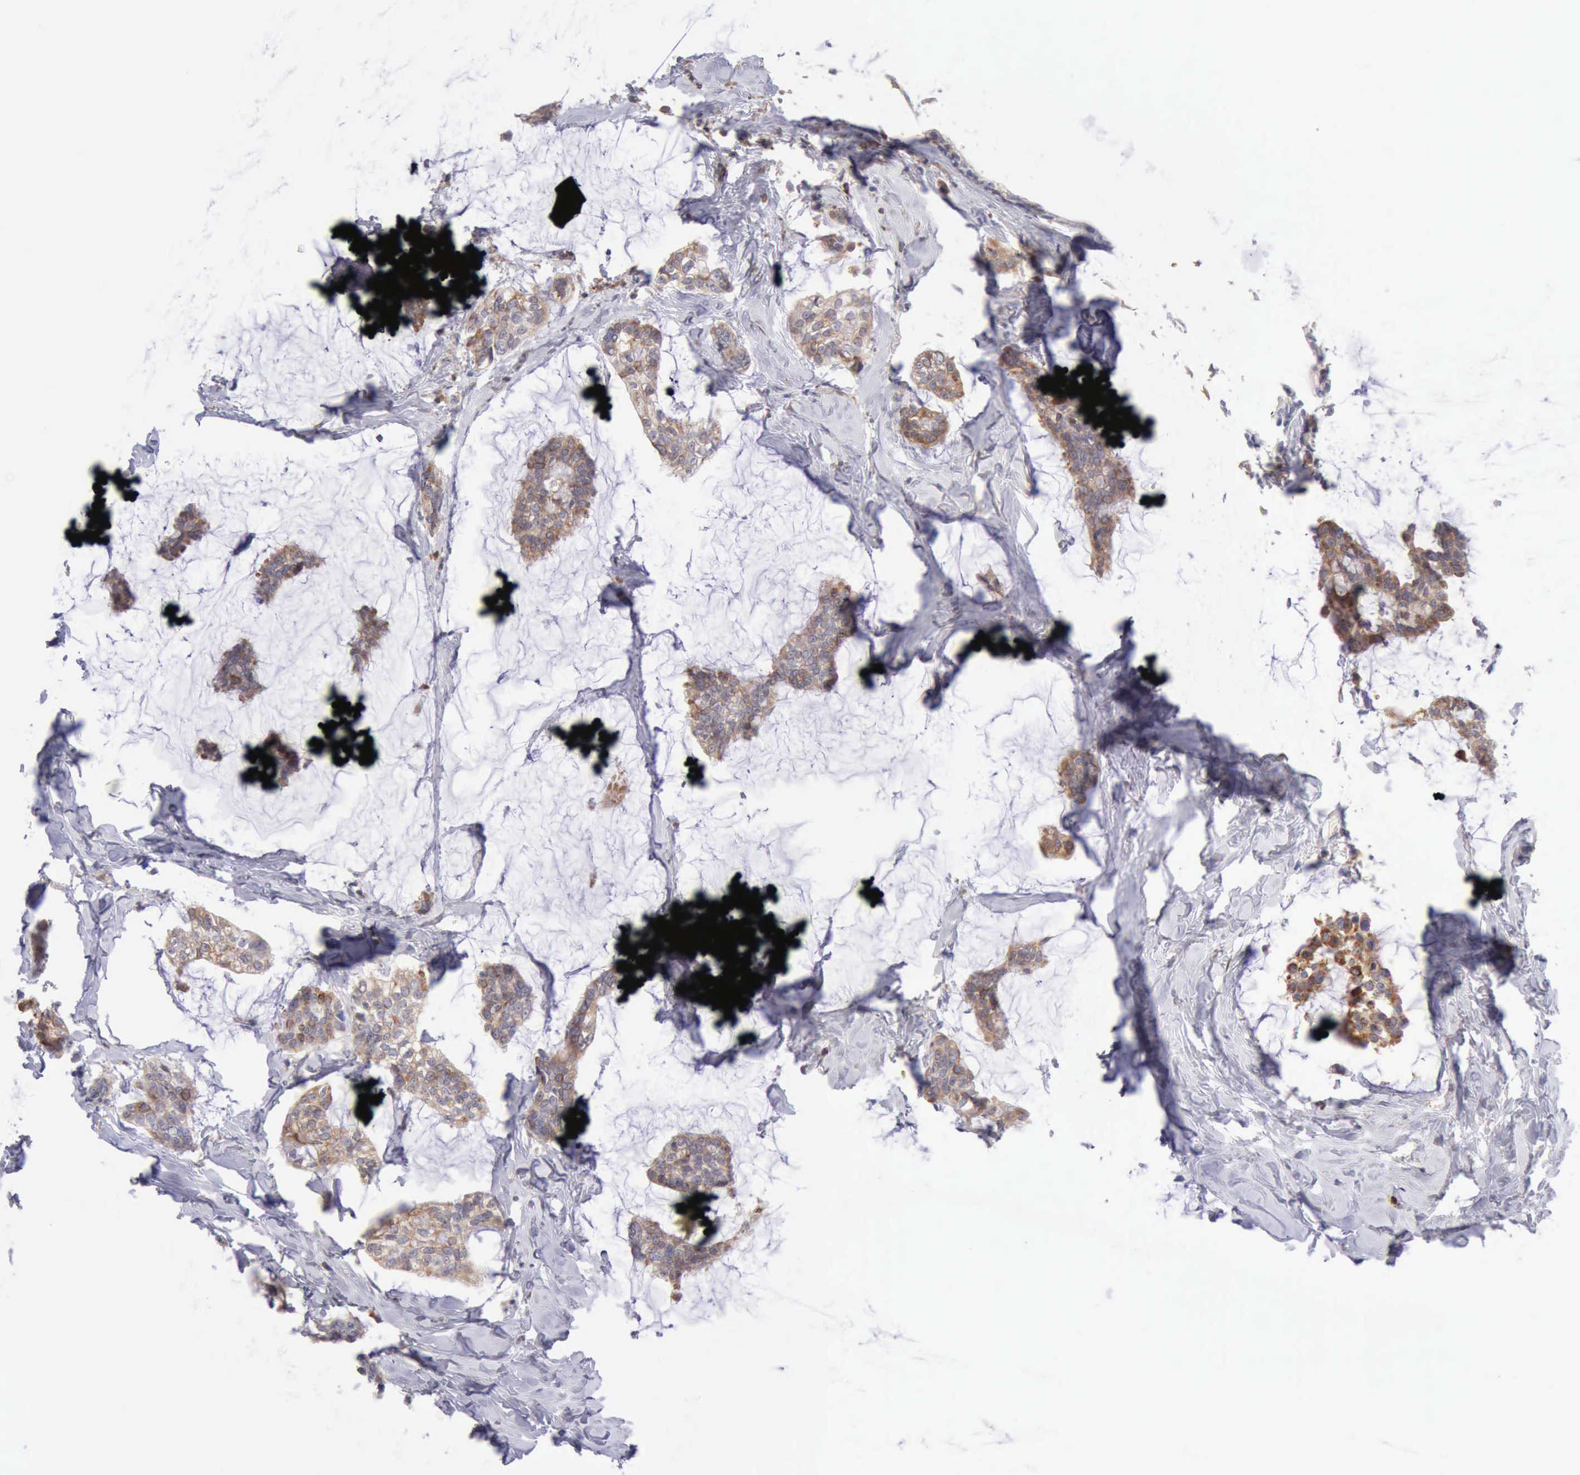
{"staining": {"intensity": "weak", "quantity": "25%-75%", "location": "cytoplasmic/membranous"}, "tissue": "breast cancer", "cell_type": "Tumor cells", "image_type": "cancer", "snomed": [{"axis": "morphology", "description": "Duct carcinoma"}, {"axis": "topography", "description": "Breast"}], "caption": "Immunohistochemistry of breast cancer (infiltrating ductal carcinoma) reveals low levels of weak cytoplasmic/membranous positivity in approximately 25%-75% of tumor cells. (Stains: DAB (3,3'-diaminobenzidine) in brown, nuclei in blue, Microscopy: brightfield microscopy at high magnification).", "gene": "SASH3", "patient": {"sex": "female", "age": 93}}